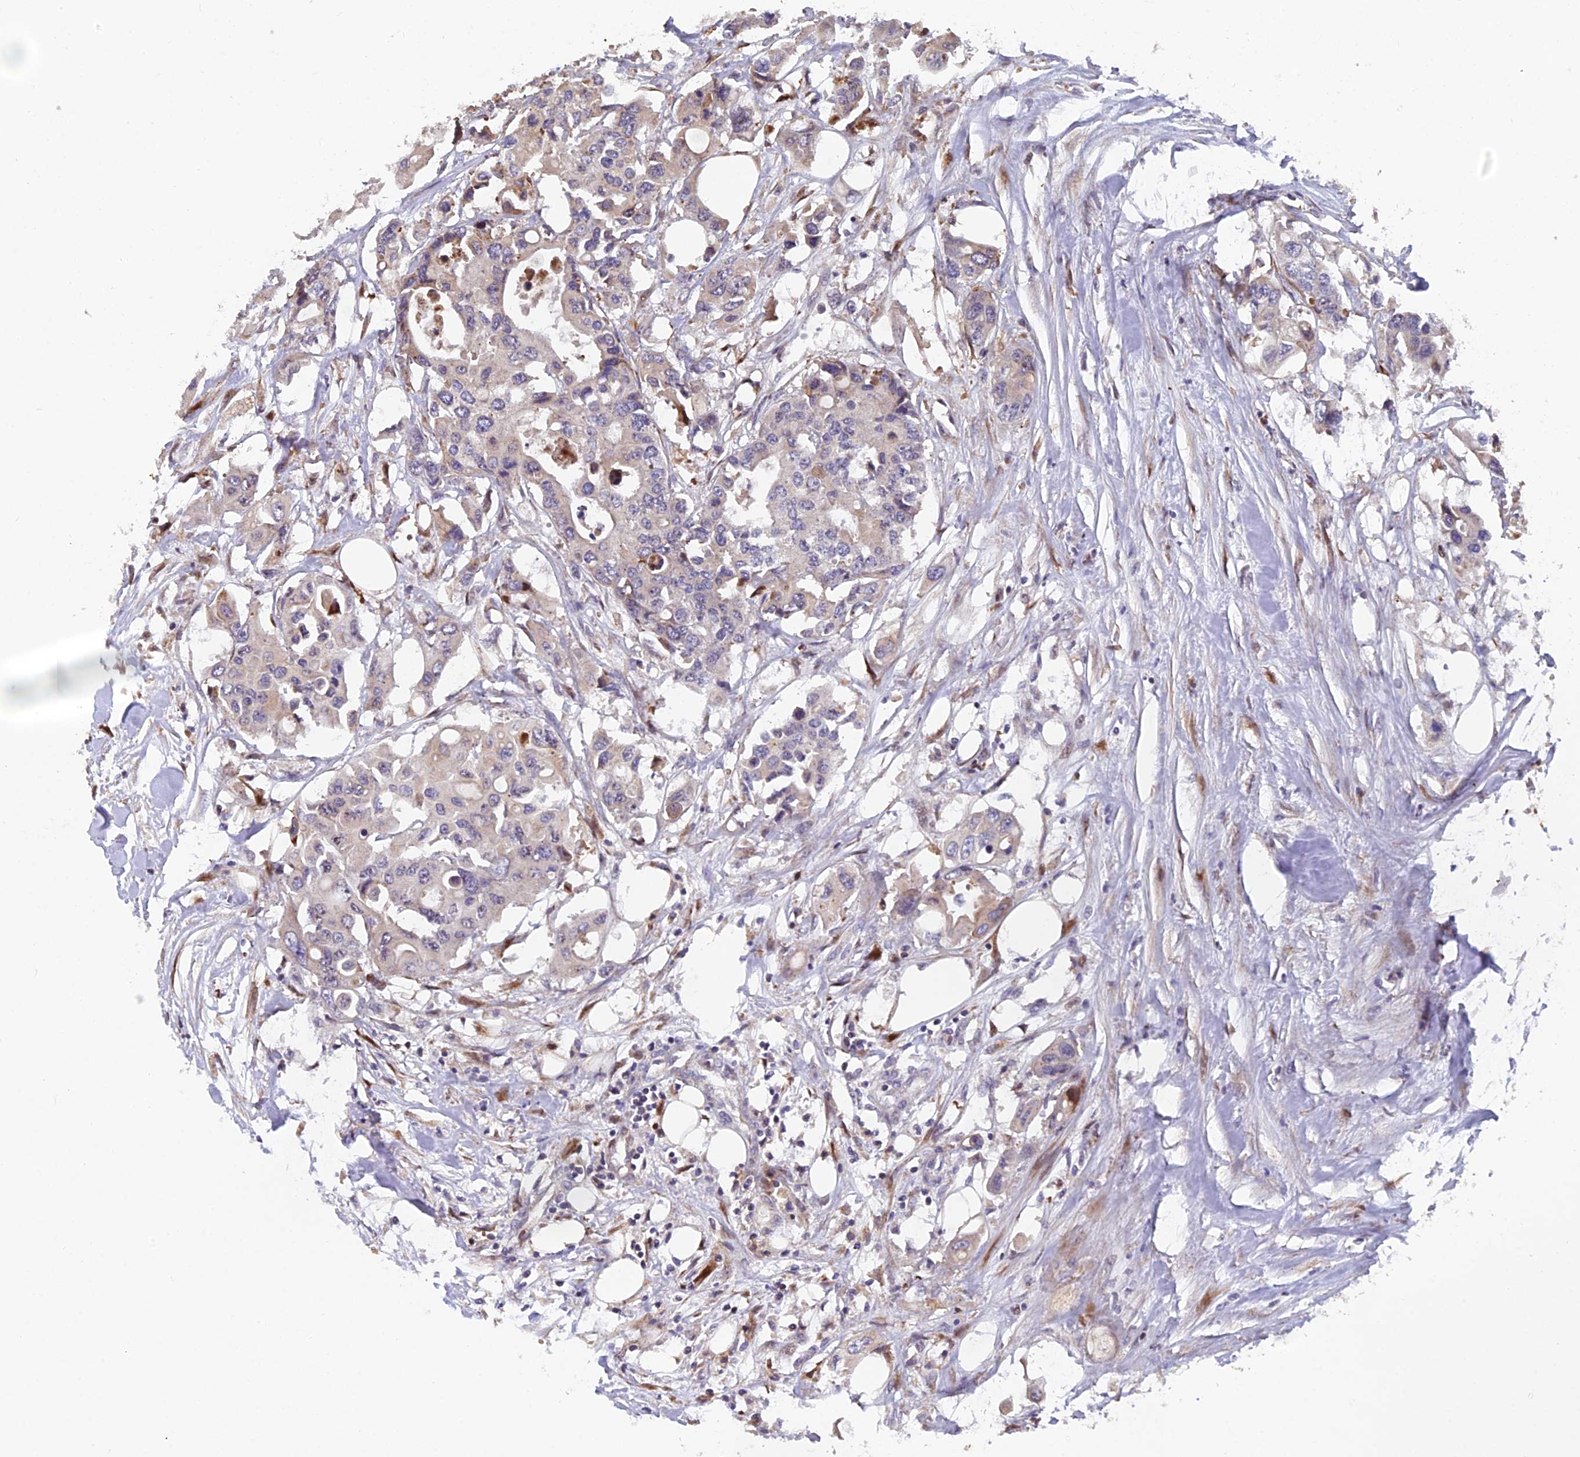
{"staining": {"intensity": "moderate", "quantity": "<25%", "location": "cytoplasmic/membranous"}, "tissue": "colorectal cancer", "cell_type": "Tumor cells", "image_type": "cancer", "snomed": [{"axis": "morphology", "description": "Adenocarcinoma, NOS"}, {"axis": "topography", "description": "Colon"}], "caption": "Colorectal adenocarcinoma stained for a protein (brown) displays moderate cytoplasmic/membranous positive staining in about <25% of tumor cells.", "gene": "RAB28", "patient": {"sex": "male", "age": 77}}